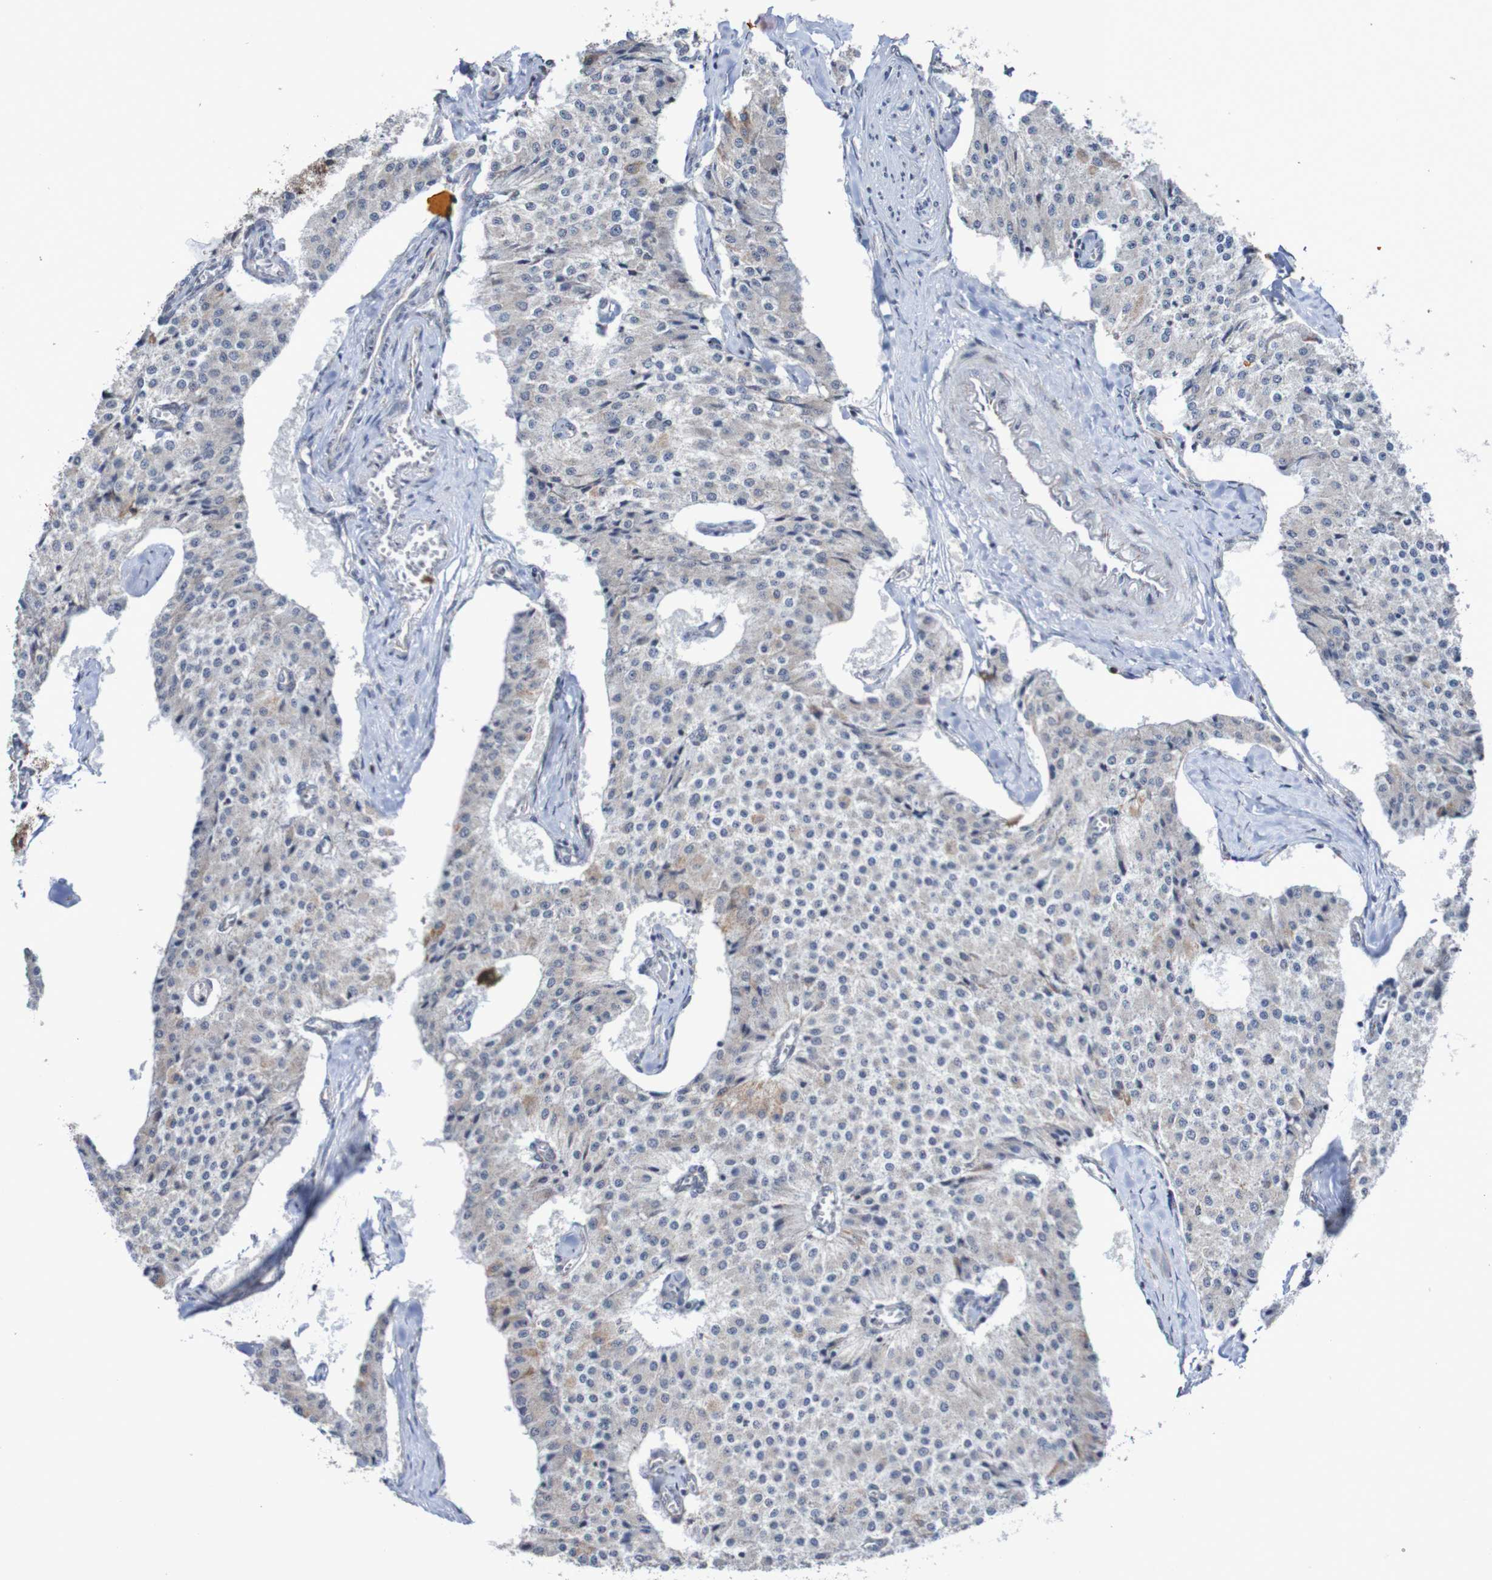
{"staining": {"intensity": "negative", "quantity": "none", "location": "none"}, "tissue": "carcinoid", "cell_type": "Tumor cells", "image_type": "cancer", "snomed": [{"axis": "morphology", "description": "Carcinoid, malignant, NOS"}, {"axis": "topography", "description": "Colon"}], "caption": "This is an immunohistochemistry (IHC) image of human malignant carcinoid. There is no staining in tumor cells.", "gene": "DVL1", "patient": {"sex": "female", "age": 52}}